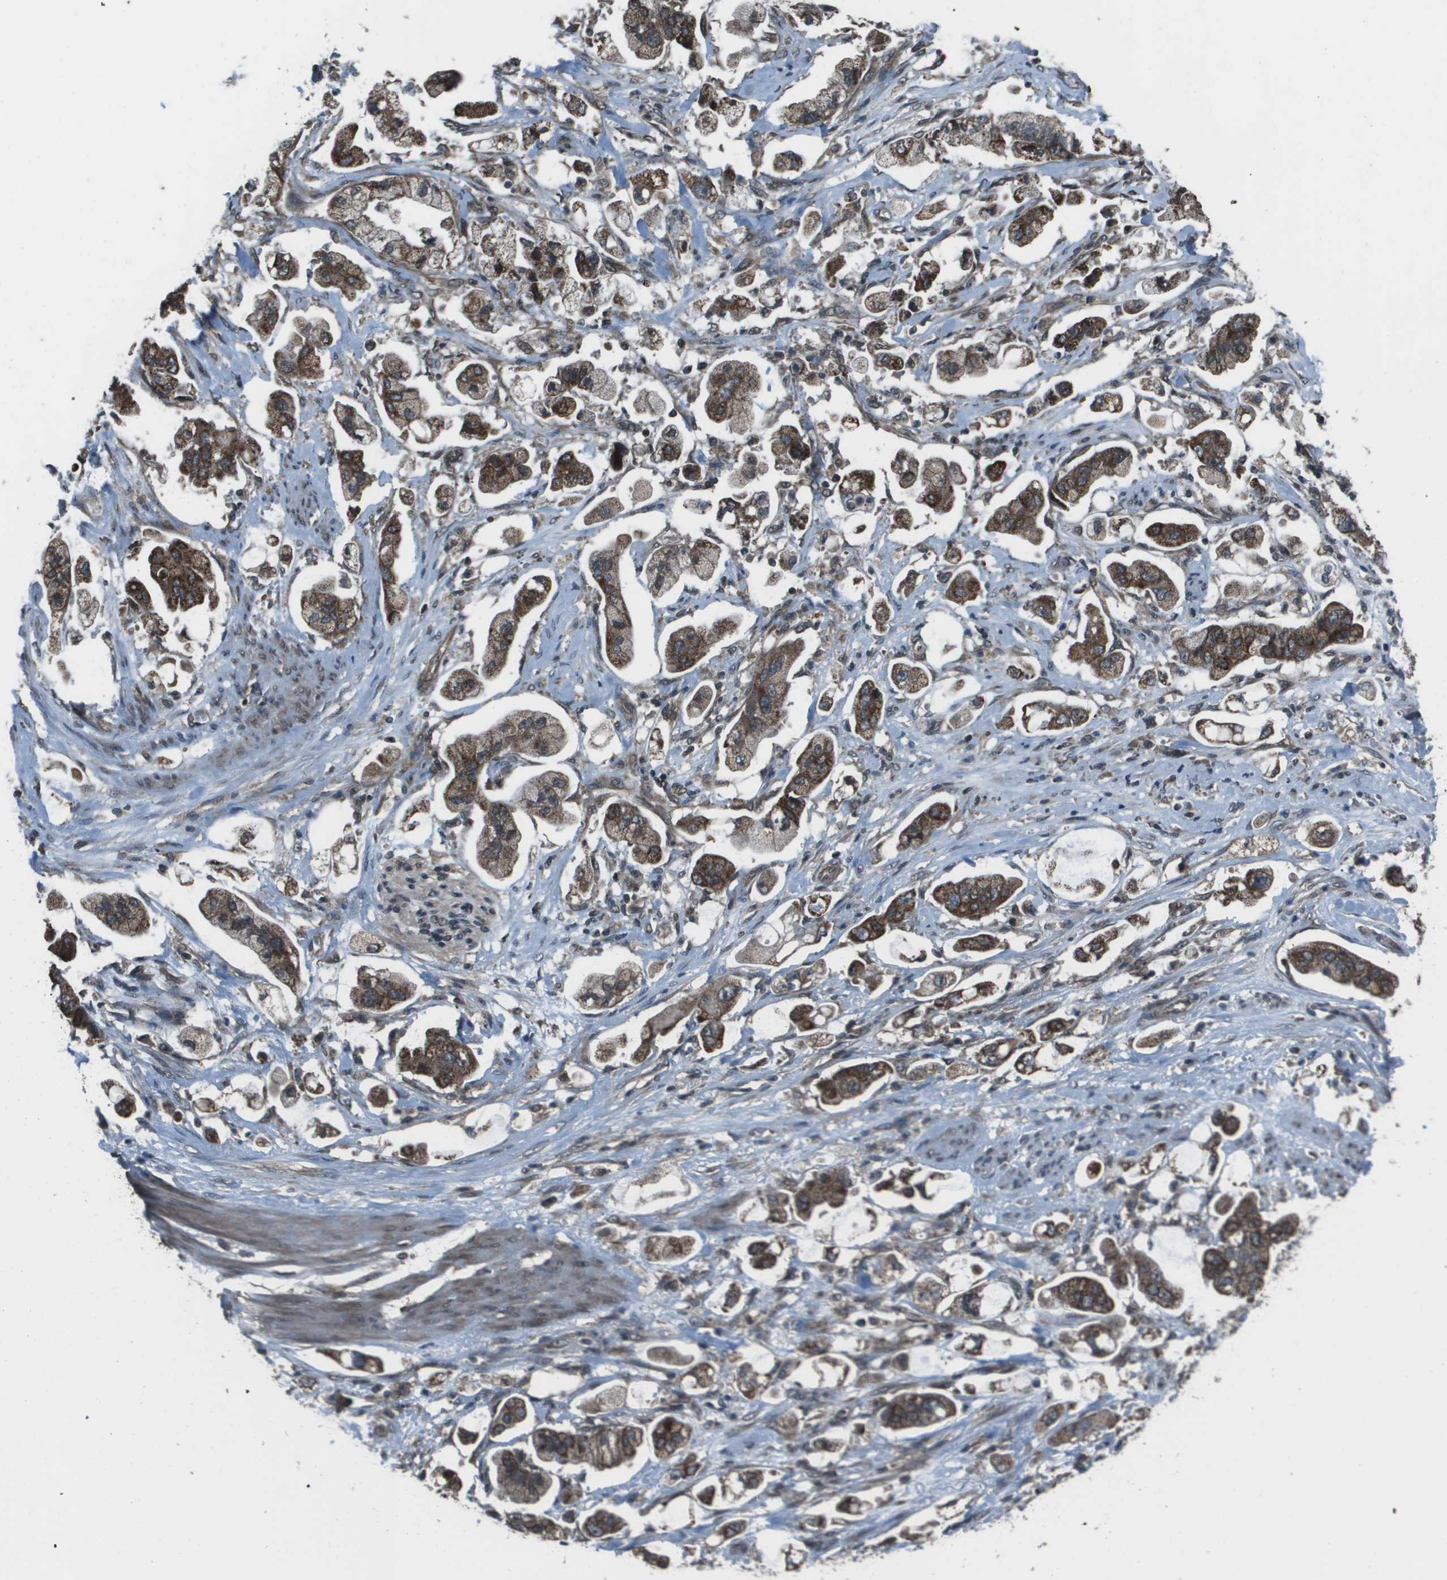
{"staining": {"intensity": "strong", "quantity": ">75%", "location": "cytoplasmic/membranous"}, "tissue": "stomach cancer", "cell_type": "Tumor cells", "image_type": "cancer", "snomed": [{"axis": "morphology", "description": "Adenocarcinoma, NOS"}, {"axis": "topography", "description": "Stomach"}], "caption": "Immunohistochemistry micrograph of stomach adenocarcinoma stained for a protein (brown), which displays high levels of strong cytoplasmic/membranous positivity in approximately >75% of tumor cells.", "gene": "PPFIA1", "patient": {"sex": "male", "age": 62}}